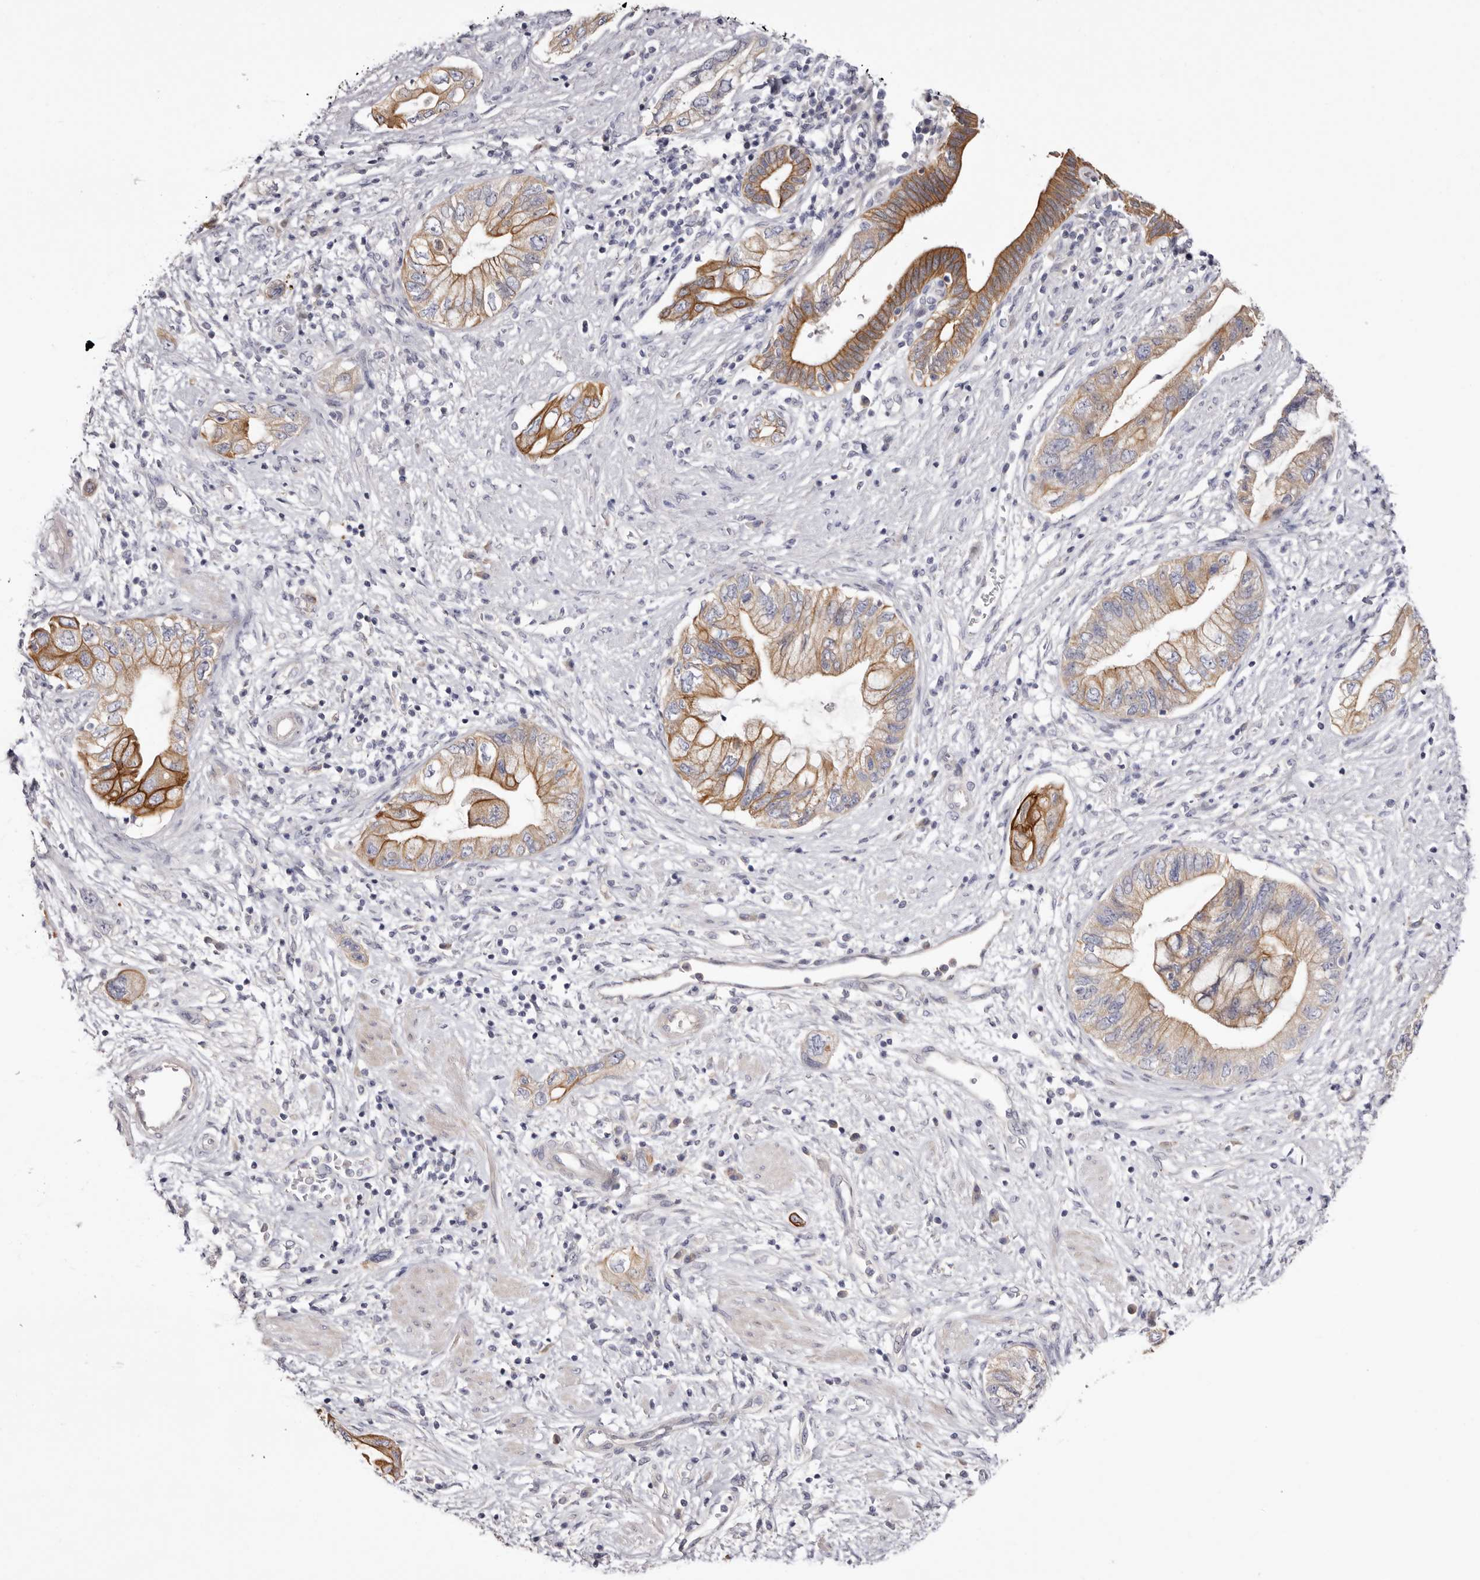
{"staining": {"intensity": "moderate", "quantity": ">75%", "location": "cytoplasmic/membranous"}, "tissue": "pancreatic cancer", "cell_type": "Tumor cells", "image_type": "cancer", "snomed": [{"axis": "morphology", "description": "Adenocarcinoma, NOS"}, {"axis": "topography", "description": "Pancreas"}], "caption": "Tumor cells reveal medium levels of moderate cytoplasmic/membranous staining in about >75% of cells in pancreatic cancer (adenocarcinoma).", "gene": "STK16", "patient": {"sex": "female", "age": 73}}